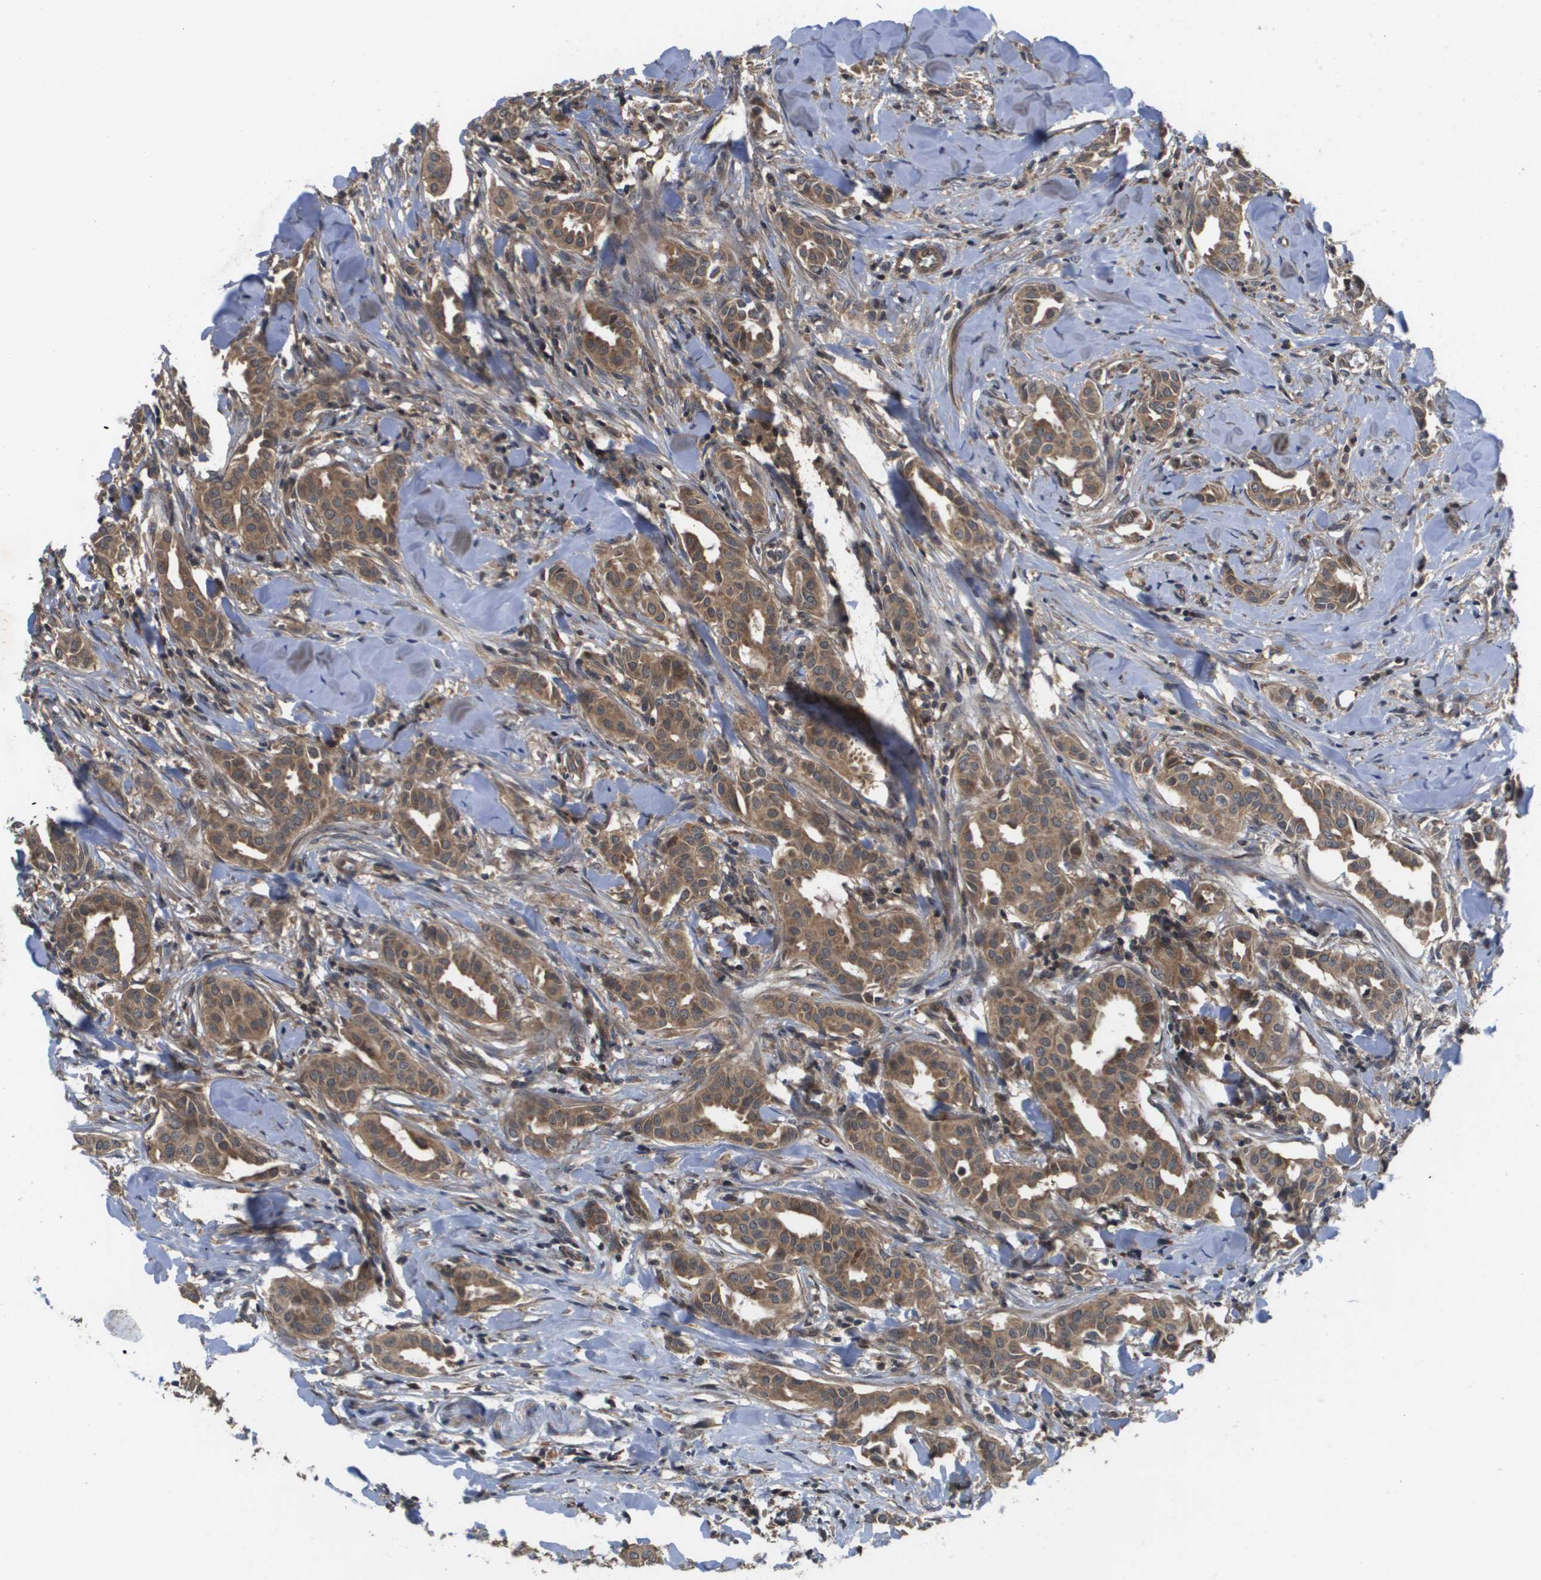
{"staining": {"intensity": "moderate", "quantity": ">75%", "location": "cytoplasmic/membranous"}, "tissue": "head and neck cancer", "cell_type": "Tumor cells", "image_type": "cancer", "snomed": [{"axis": "morphology", "description": "Adenocarcinoma, NOS"}, {"axis": "topography", "description": "Salivary gland"}, {"axis": "topography", "description": "Head-Neck"}], "caption": "Human head and neck cancer stained for a protein (brown) exhibits moderate cytoplasmic/membranous positive positivity in about >75% of tumor cells.", "gene": "RBM38", "patient": {"sex": "female", "age": 59}}